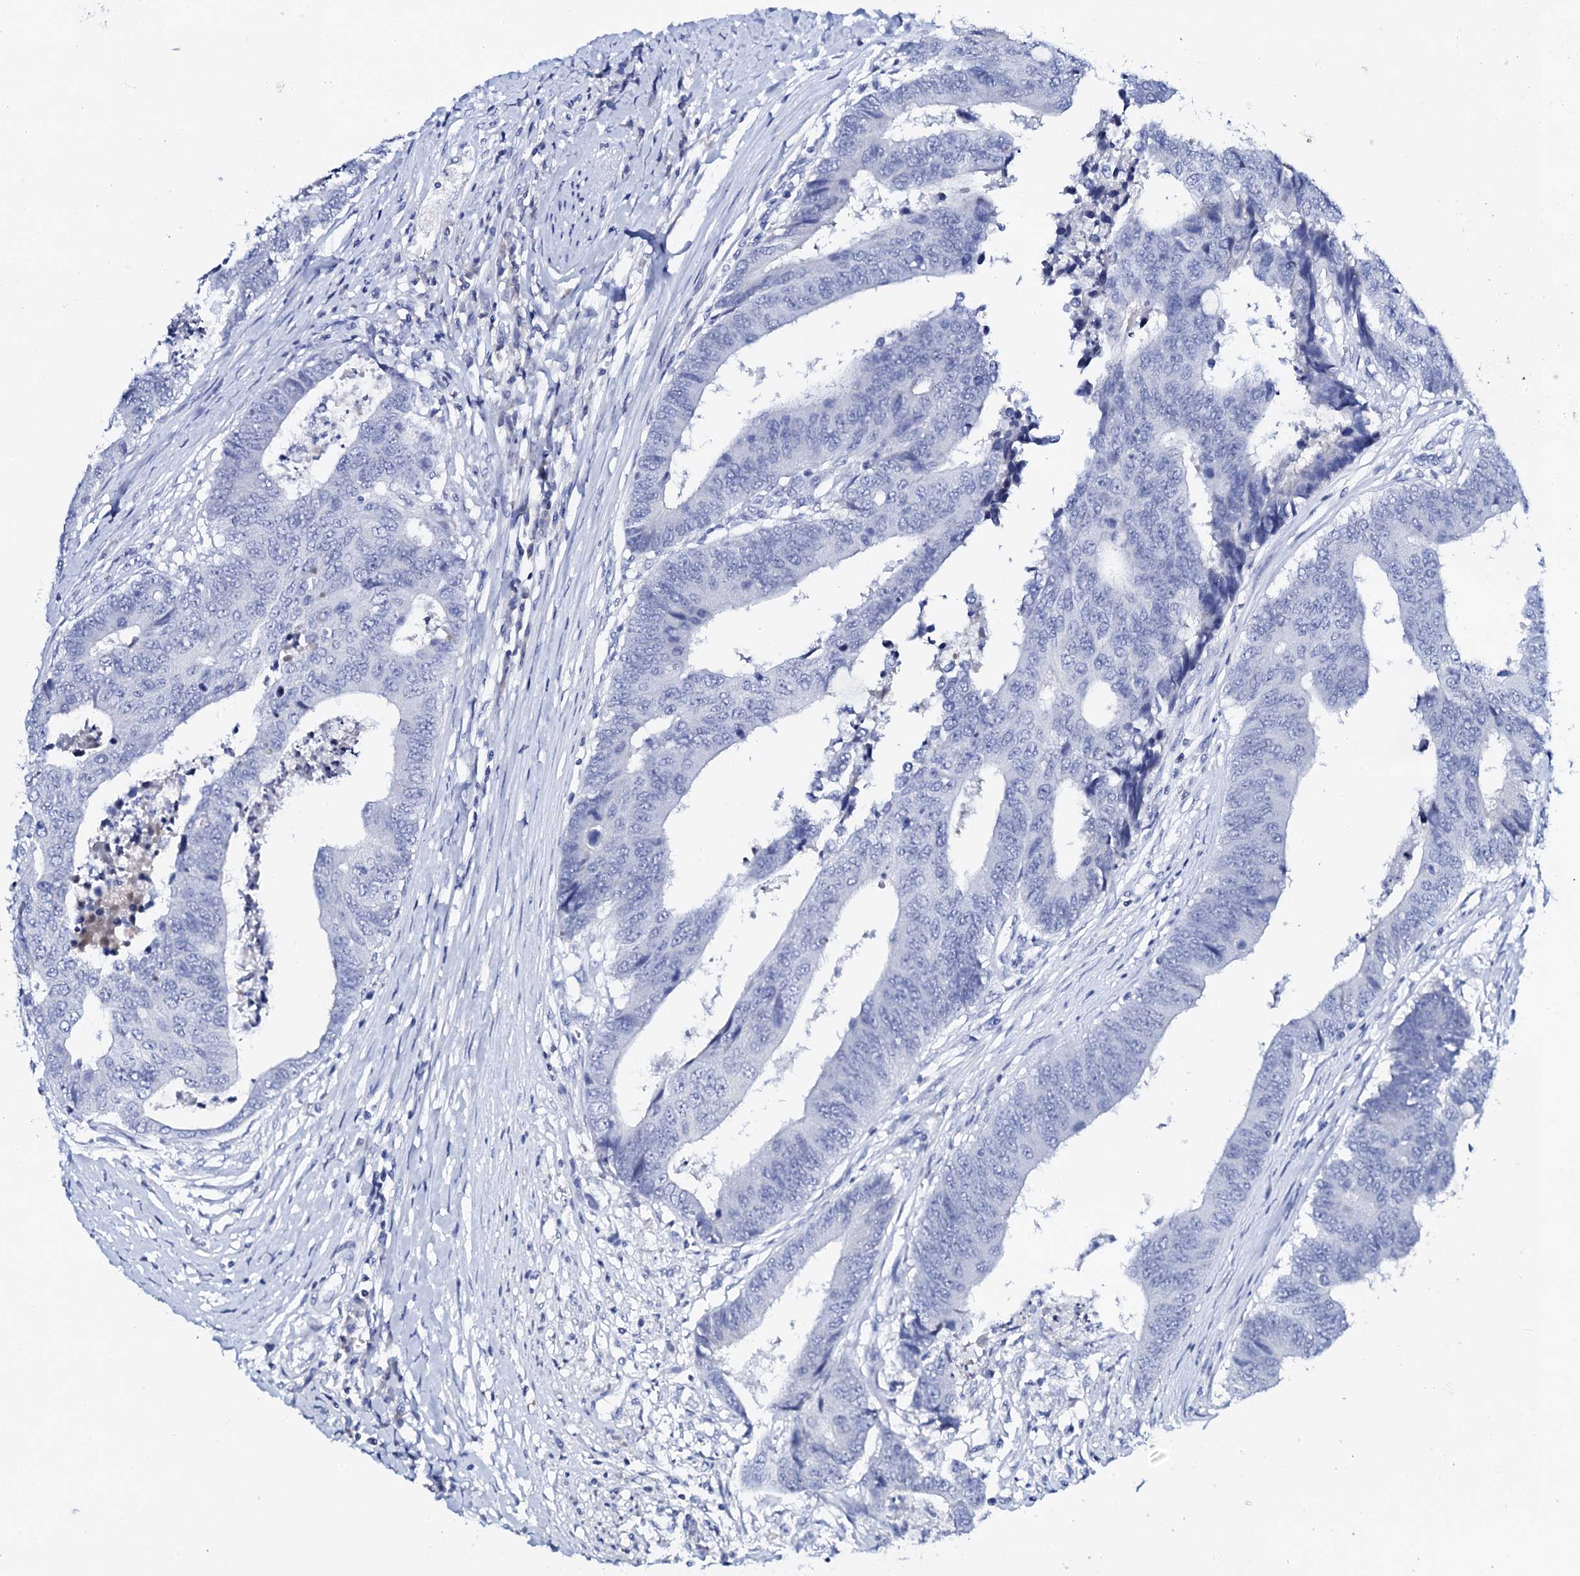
{"staining": {"intensity": "negative", "quantity": "none", "location": "none"}, "tissue": "colorectal cancer", "cell_type": "Tumor cells", "image_type": "cancer", "snomed": [{"axis": "morphology", "description": "Adenocarcinoma, NOS"}, {"axis": "topography", "description": "Rectum"}], "caption": "This is an IHC histopathology image of colorectal adenocarcinoma. There is no positivity in tumor cells.", "gene": "FBXL16", "patient": {"sex": "male", "age": 84}}